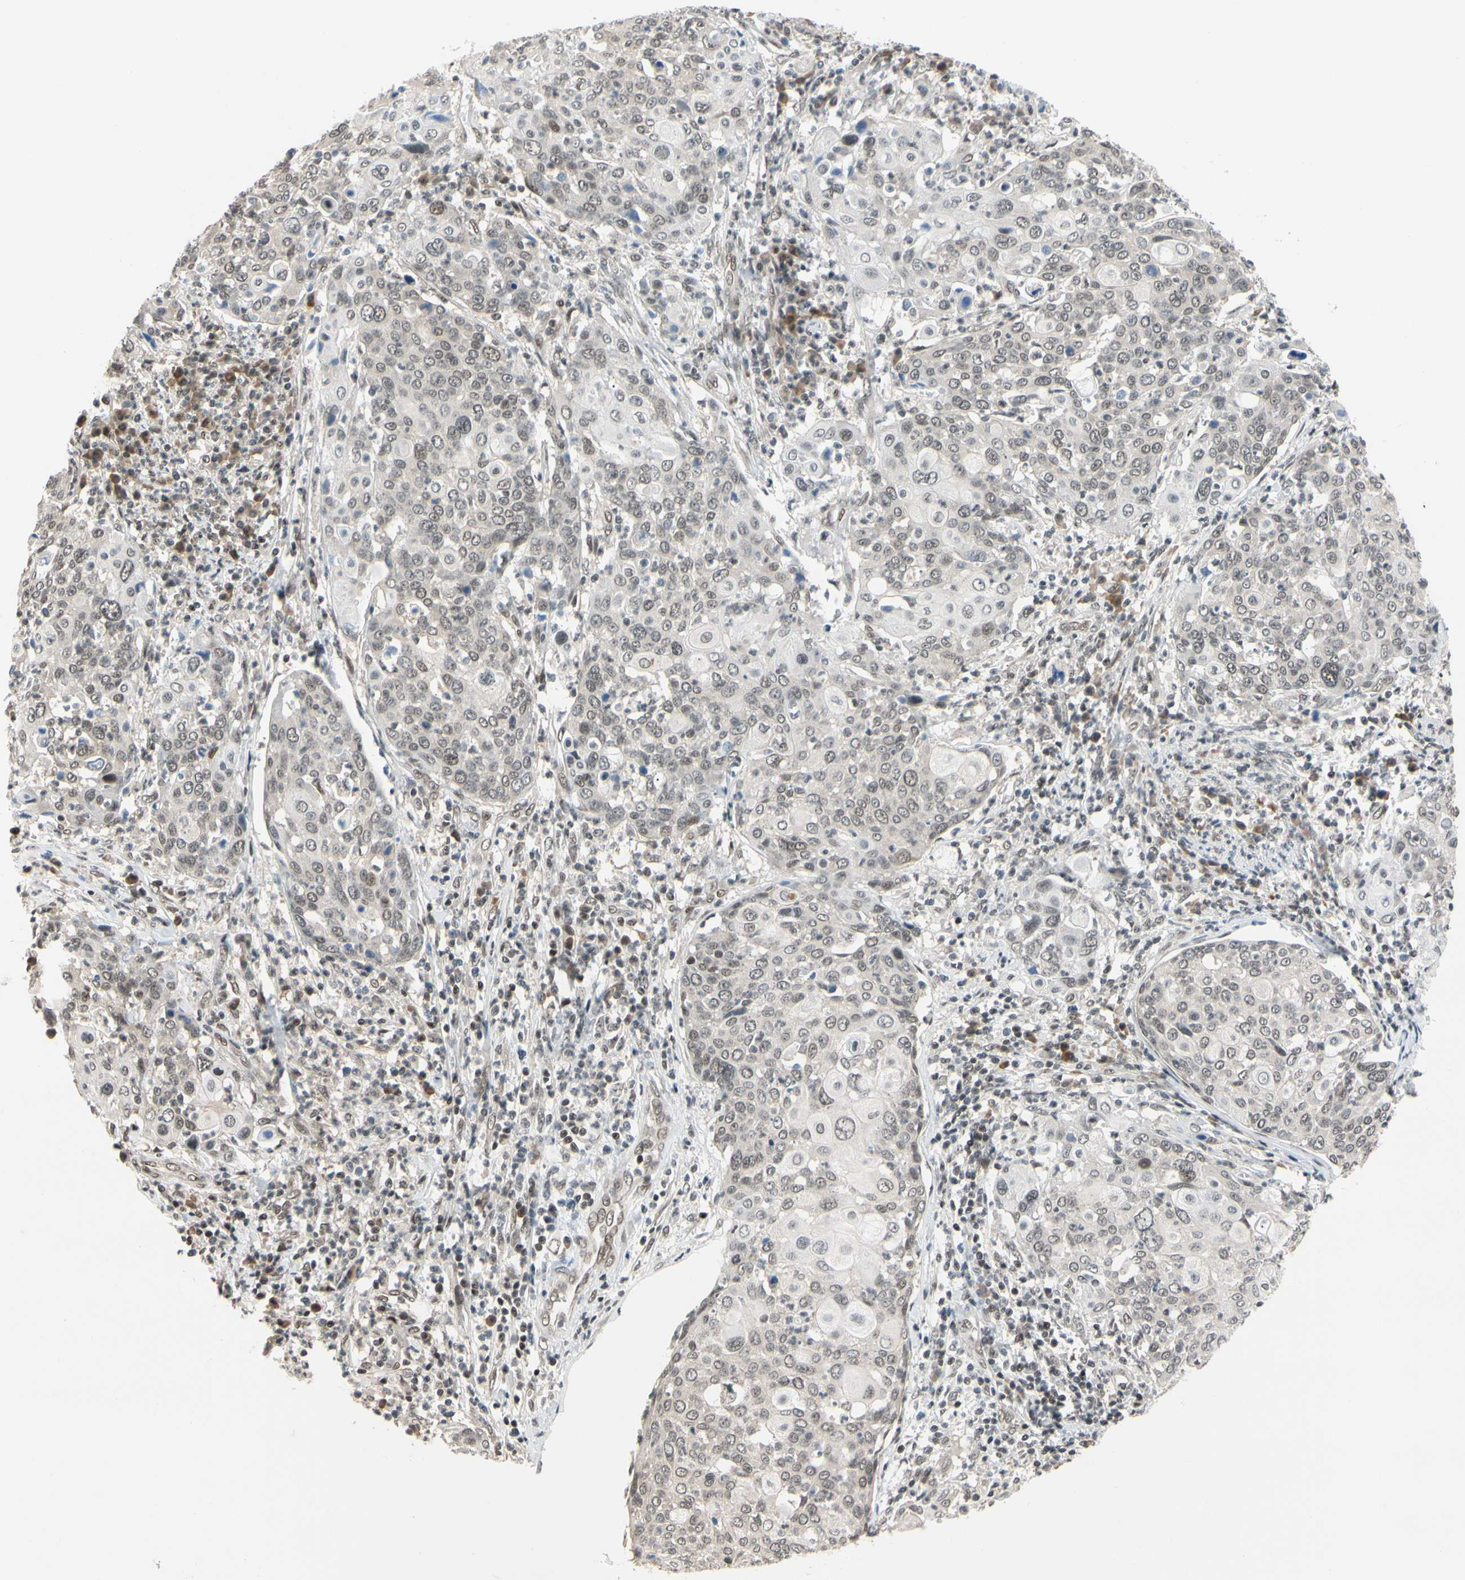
{"staining": {"intensity": "weak", "quantity": "25%-75%", "location": "nuclear"}, "tissue": "cervical cancer", "cell_type": "Tumor cells", "image_type": "cancer", "snomed": [{"axis": "morphology", "description": "Squamous cell carcinoma, NOS"}, {"axis": "topography", "description": "Cervix"}], "caption": "This photomicrograph reveals immunohistochemistry staining of human cervical cancer, with low weak nuclear expression in approximately 25%-75% of tumor cells.", "gene": "TAF4", "patient": {"sex": "female", "age": 40}}